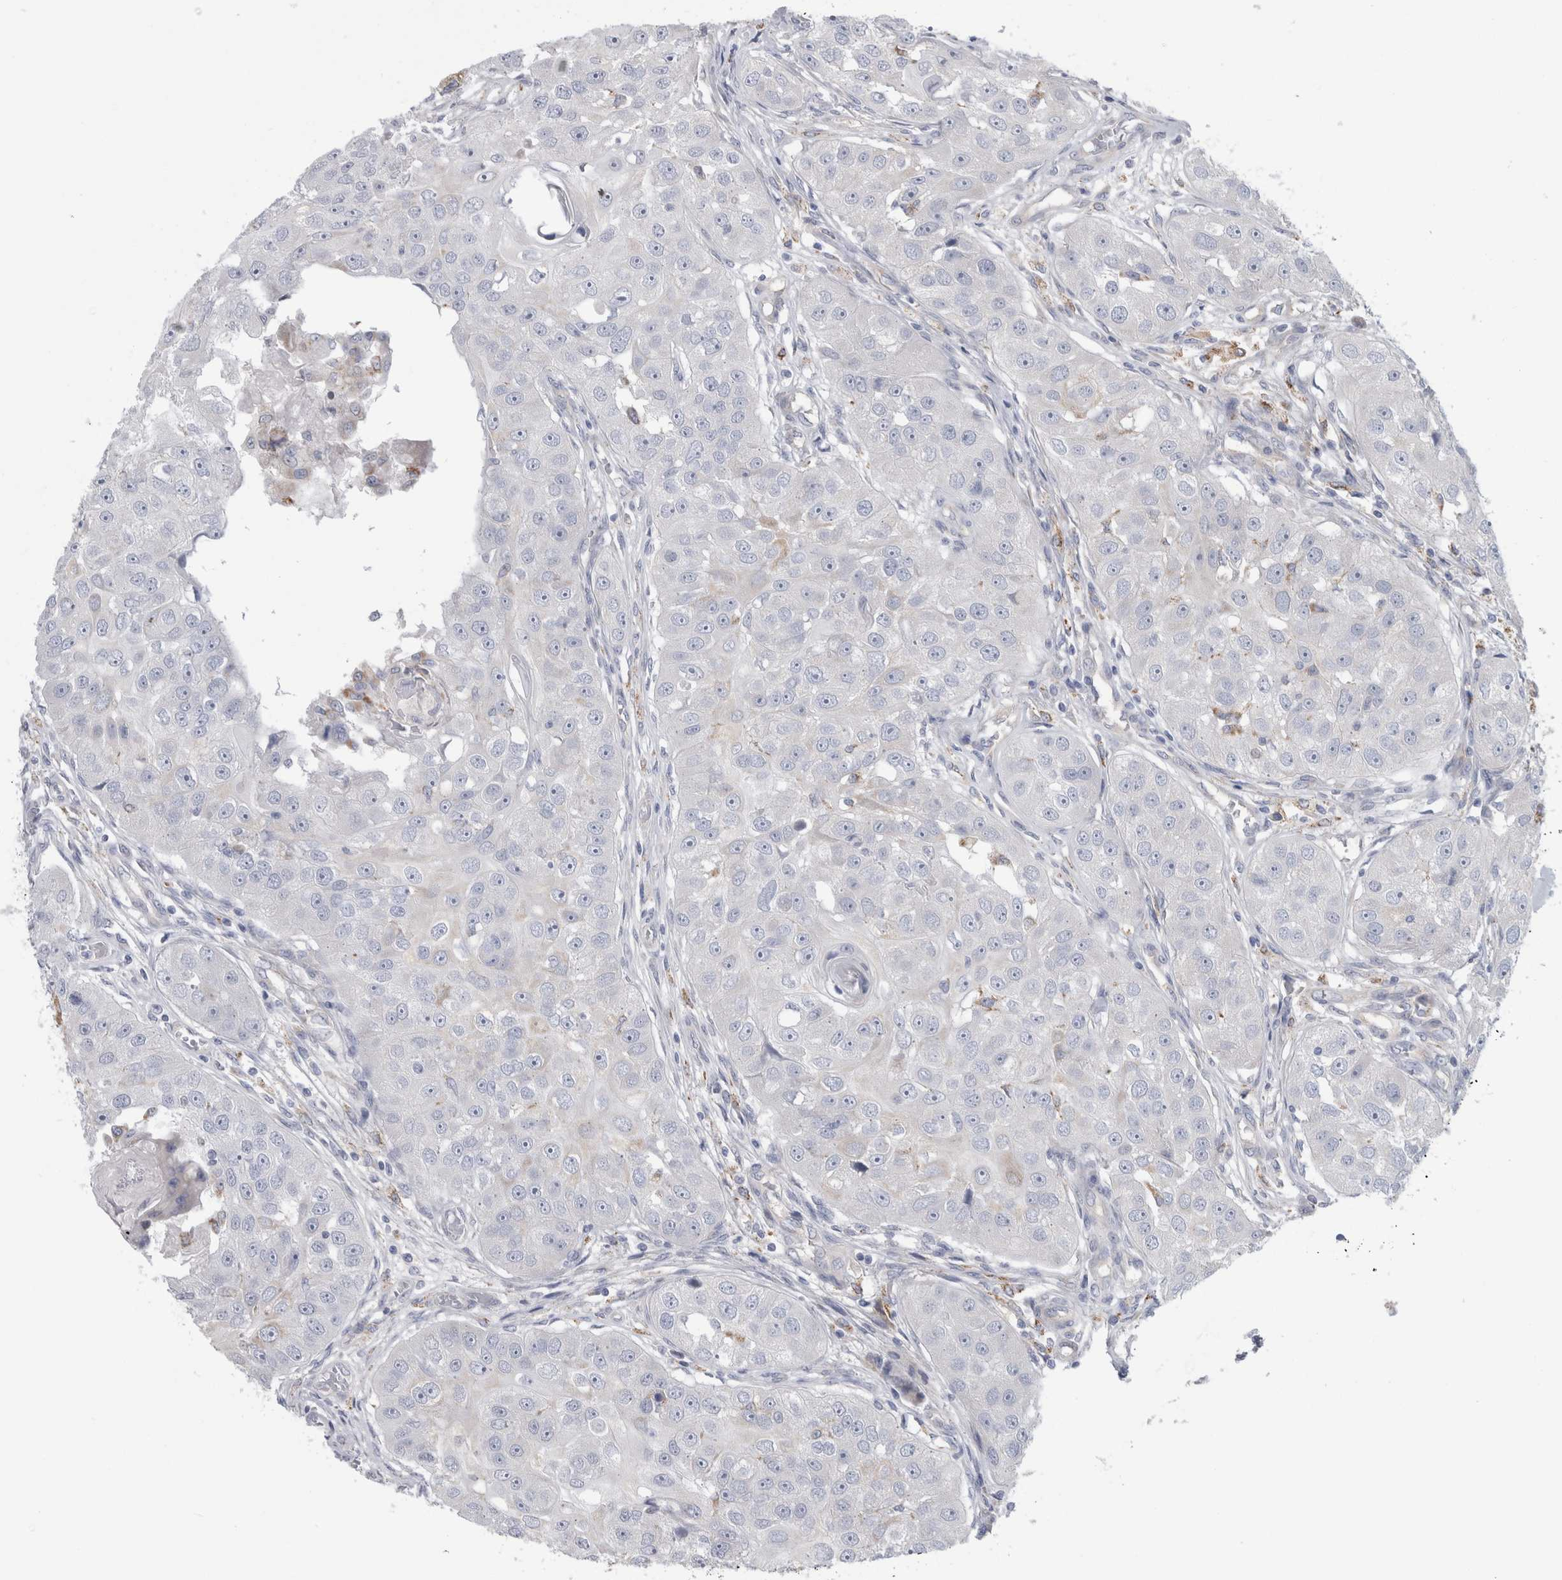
{"staining": {"intensity": "negative", "quantity": "none", "location": "none"}, "tissue": "head and neck cancer", "cell_type": "Tumor cells", "image_type": "cancer", "snomed": [{"axis": "morphology", "description": "Normal tissue, NOS"}, {"axis": "morphology", "description": "Squamous cell carcinoma, NOS"}, {"axis": "topography", "description": "Skeletal muscle"}, {"axis": "topography", "description": "Head-Neck"}], "caption": "An immunohistochemistry (IHC) image of head and neck cancer (squamous cell carcinoma) is shown. There is no staining in tumor cells of head and neck cancer (squamous cell carcinoma).", "gene": "GATM", "patient": {"sex": "male", "age": 51}}